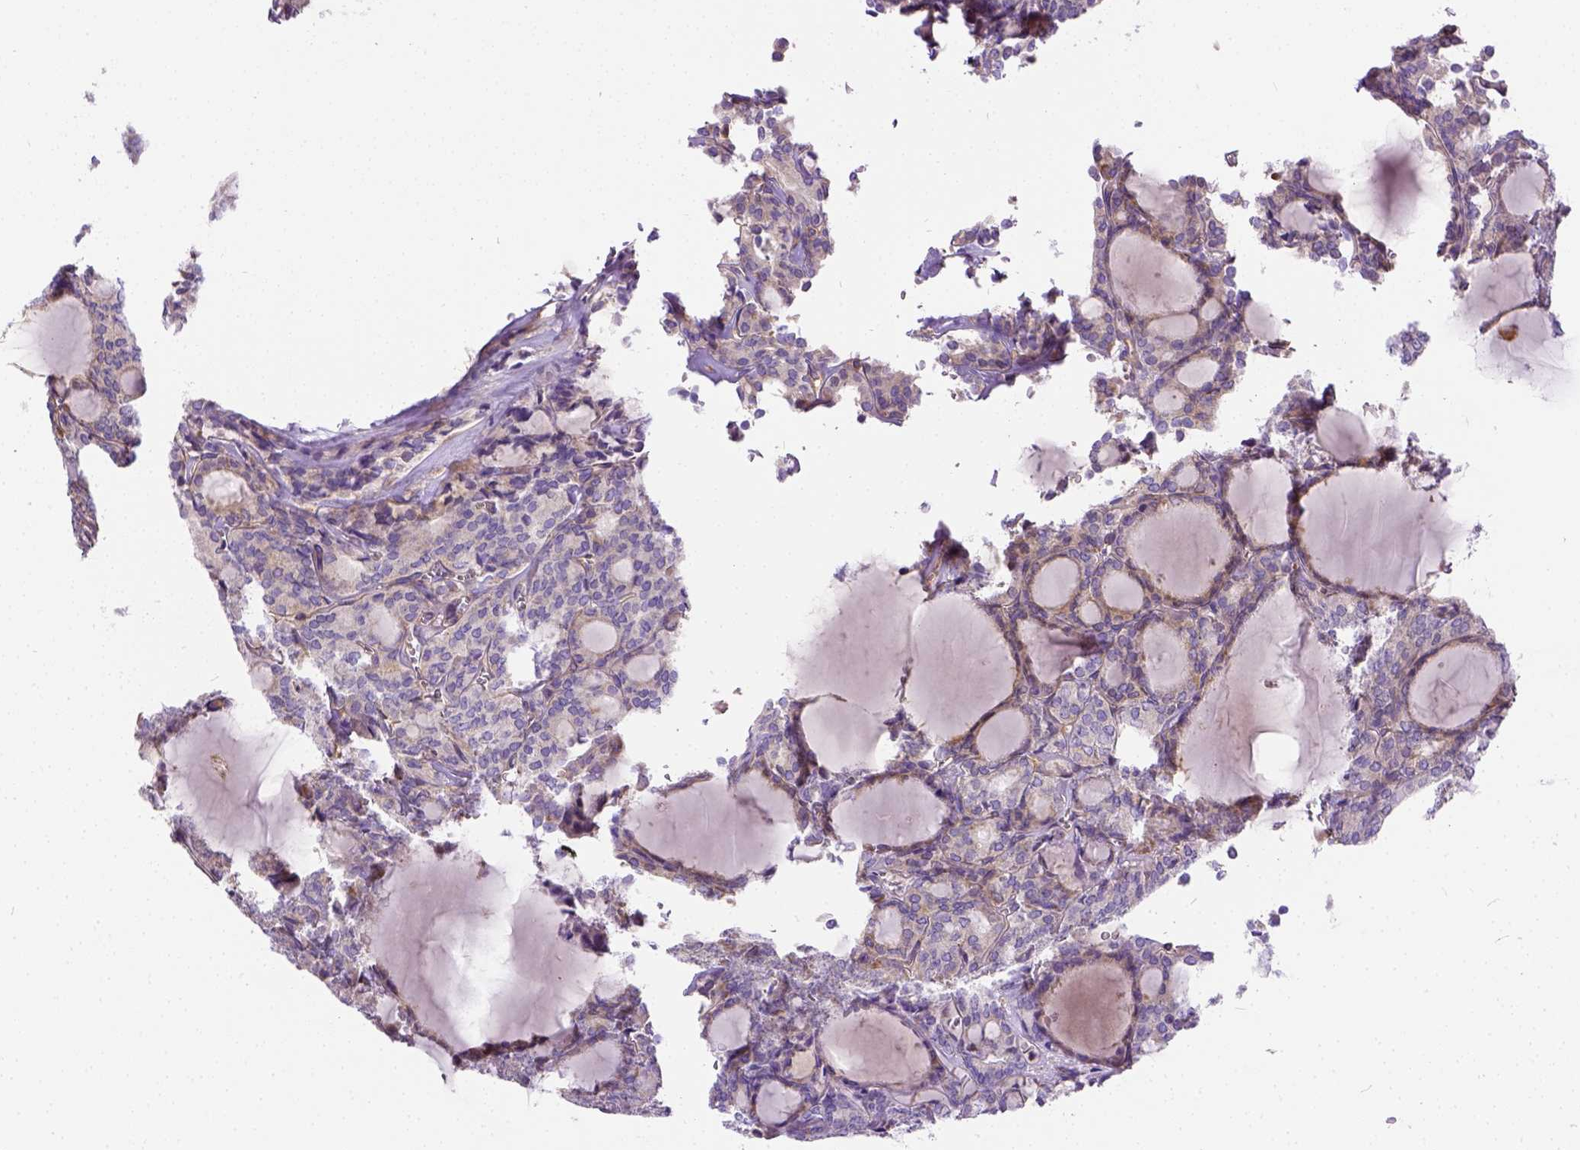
{"staining": {"intensity": "weak", "quantity": "25%-75%", "location": "cytoplasmic/membranous"}, "tissue": "thyroid cancer", "cell_type": "Tumor cells", "image_type": "cancer", "snomed": [{"axis": "morphology", "description": "Follicular adenoma carcinoma, NOS"}, {"axis": "topography", "description": "Thyroid gland"}], "caption": "Immunohistochemical staining of human thyroid cancer (follicular adenoma carcinoma) shows low levels of weak cytoplasmic/membranous positivity in about 25%-75% of tumor cells.", "gene": "CADM4", "patient": {"sex": "male", "age": 74}}